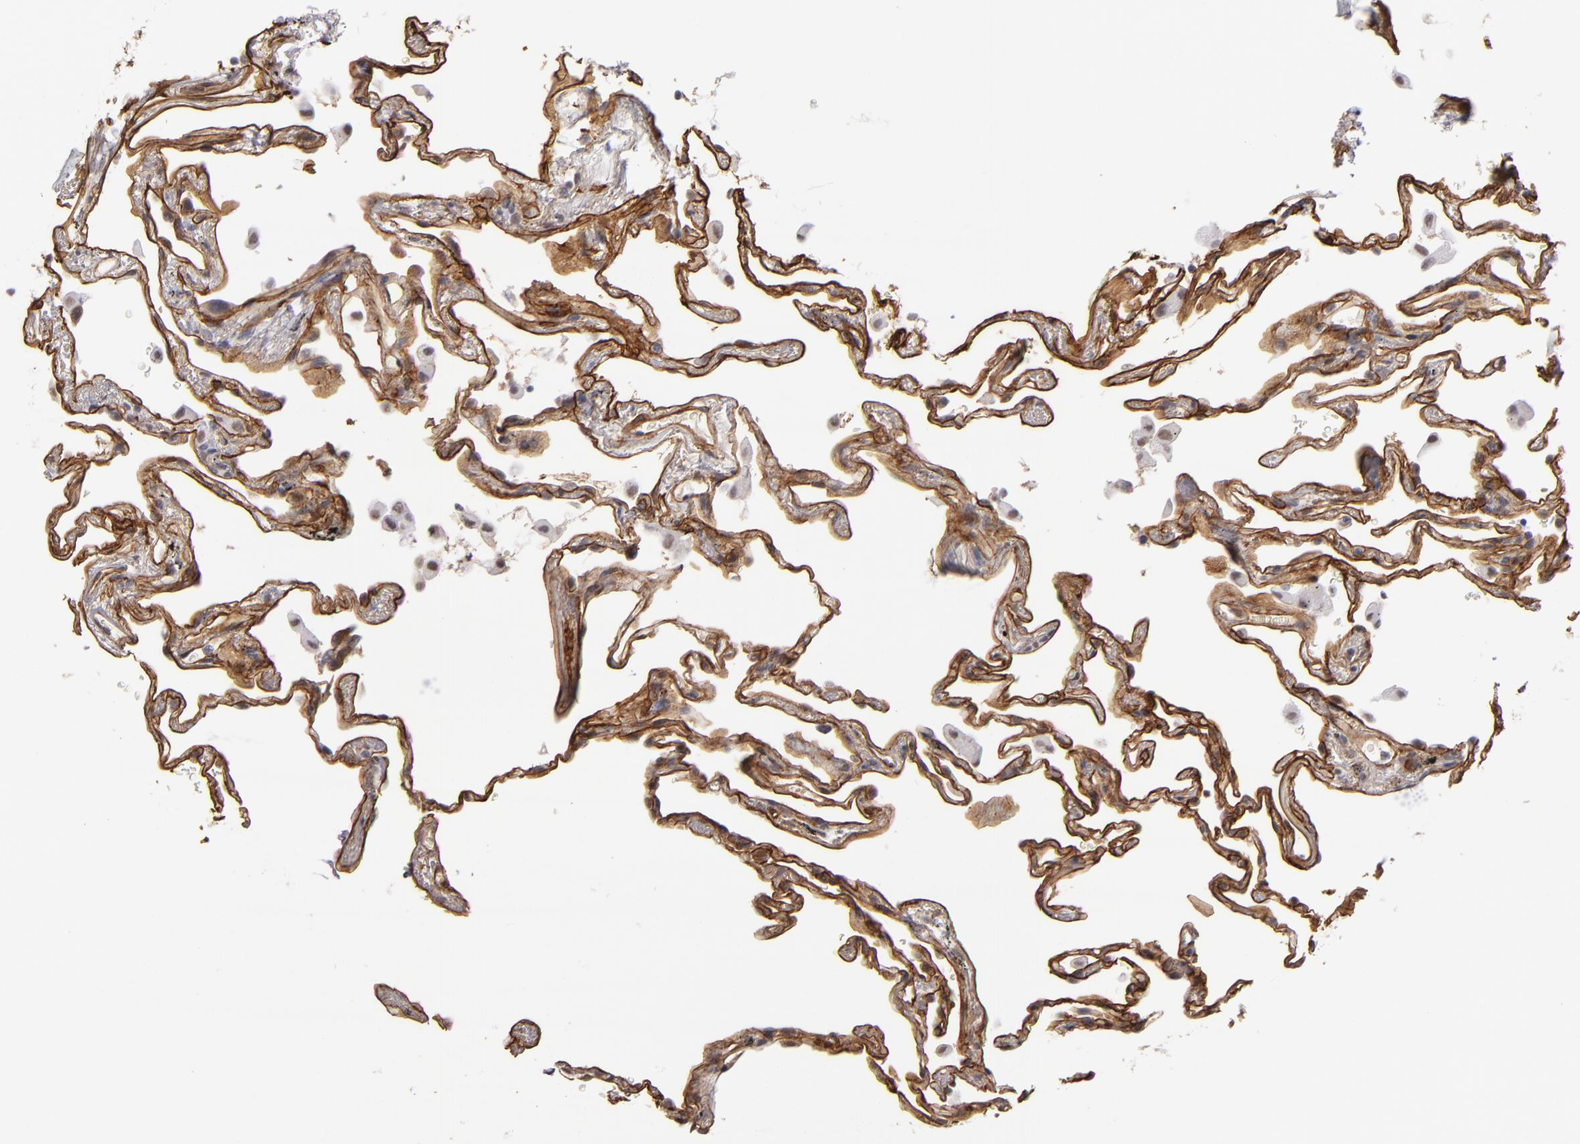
{"staining": {"intensity": "moderate", "quantity": ">75%", "location": "cytoplasmic/membranous"}, "tissue": "lung", "cell_type": "Alveolar cells", "image_type": "normal", "snomed": [{"axis": "morphology", "description": "Normal tissue, NOS"}, {"axis": "morphology", "description": "Inflammation, NOS"}, {"axis": "topography", "description": "Lung"}], "caption": "Immunohistochemical staining of benign lung exhibits >75% levels of moderate cytoplasmic/membranous protein staining in approximately >75% of alveolar cells.", "gene": "LAMC1", "patient": {"sex": "male", "age": 69}}